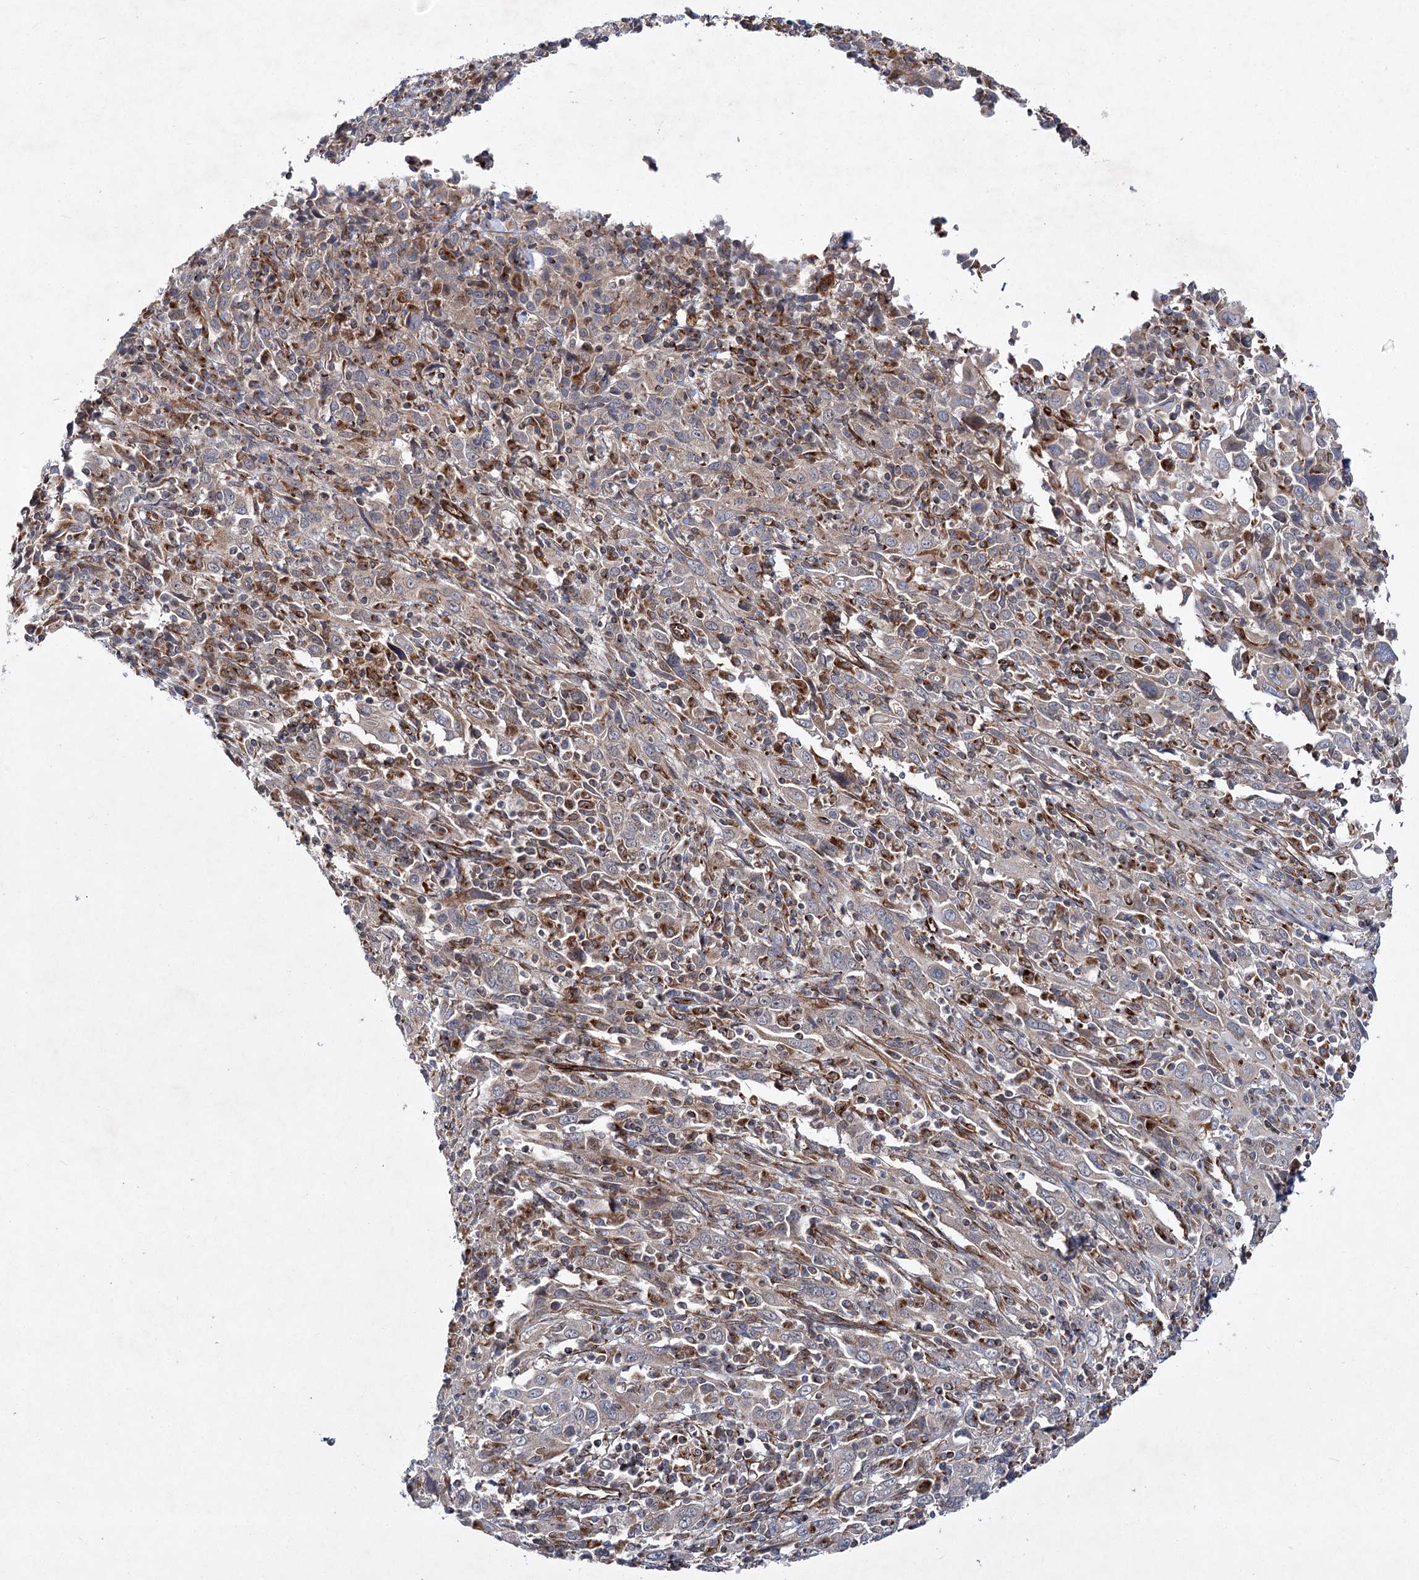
{"staining": {"intensity": "negative", "quantity": "none", "location": "none"}, "tissue": "cervical cancer", "cell_type": "Tumor cells", "image_type": "cancer", "snomed": [{"axis": "morphology", "description": "Squamous cell carcinoma, NOS"}, {"axis": "topography", "description": "Cervix"}], "caption": "The immunohistochemistry micrograph has no significant expression in tumor cells of cervical cancer (squamous cell carcinoma) tissue.", "gene": "DPEP2", "patient": {"sex": "female", "age": 46}}